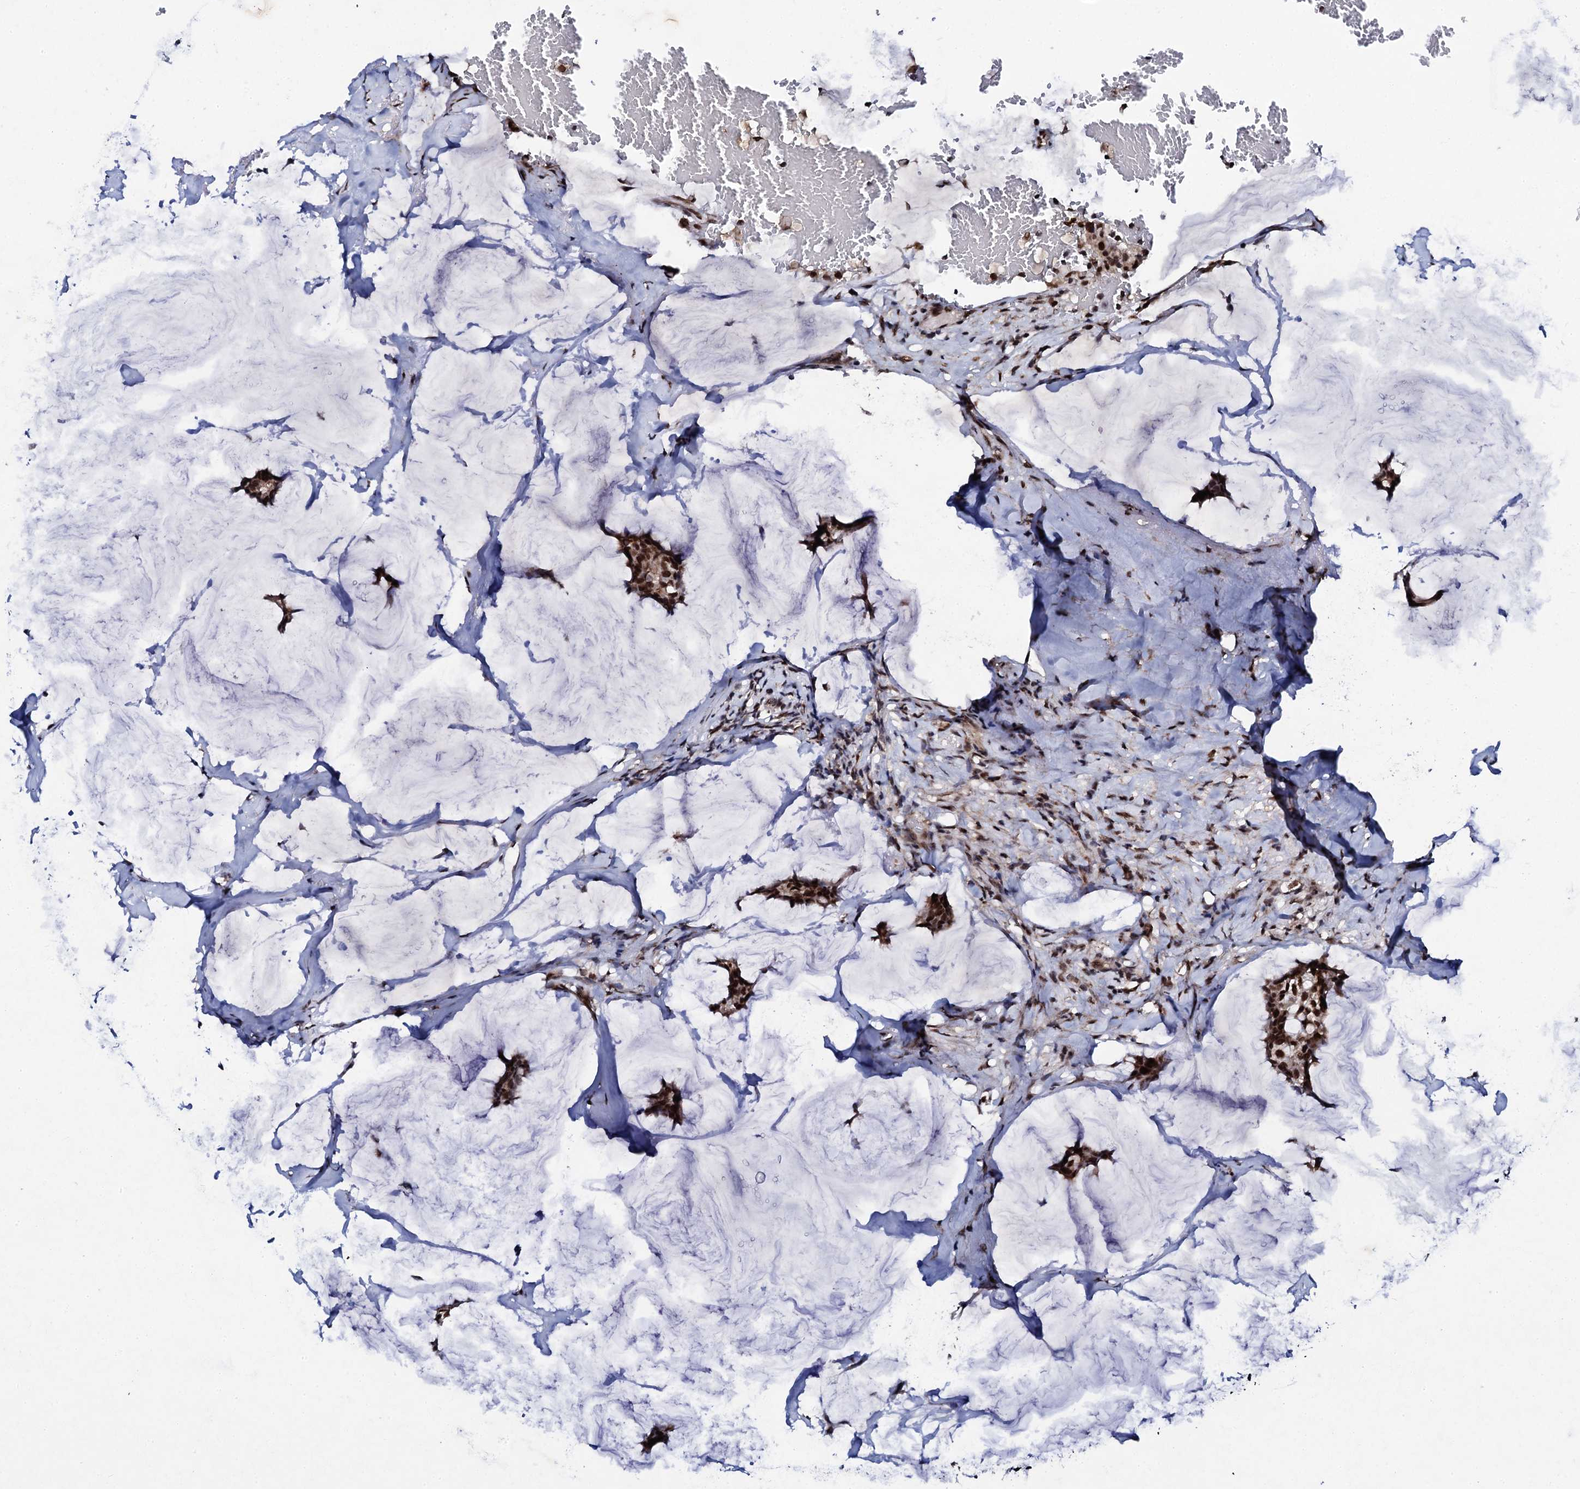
{"staining": {"intensity": "strong", "quantity": ">75%", "location": "nuclear"}, "tissue": "breast cancer", "cell_type": "Tumor cells", "image_type": "cancer", "snomed": [{"axis": "morphology", "description": "Duct carcinoma"}, {"axis": "topography", "description": "Breast"}], "caption": "Breast intraductal carcinoma stained with a brown dye shows strong nuclear positive expression in about >75% of tumor cells.", "gene": "CSTF3", "patient": {"sex": "female", "age": 93}}